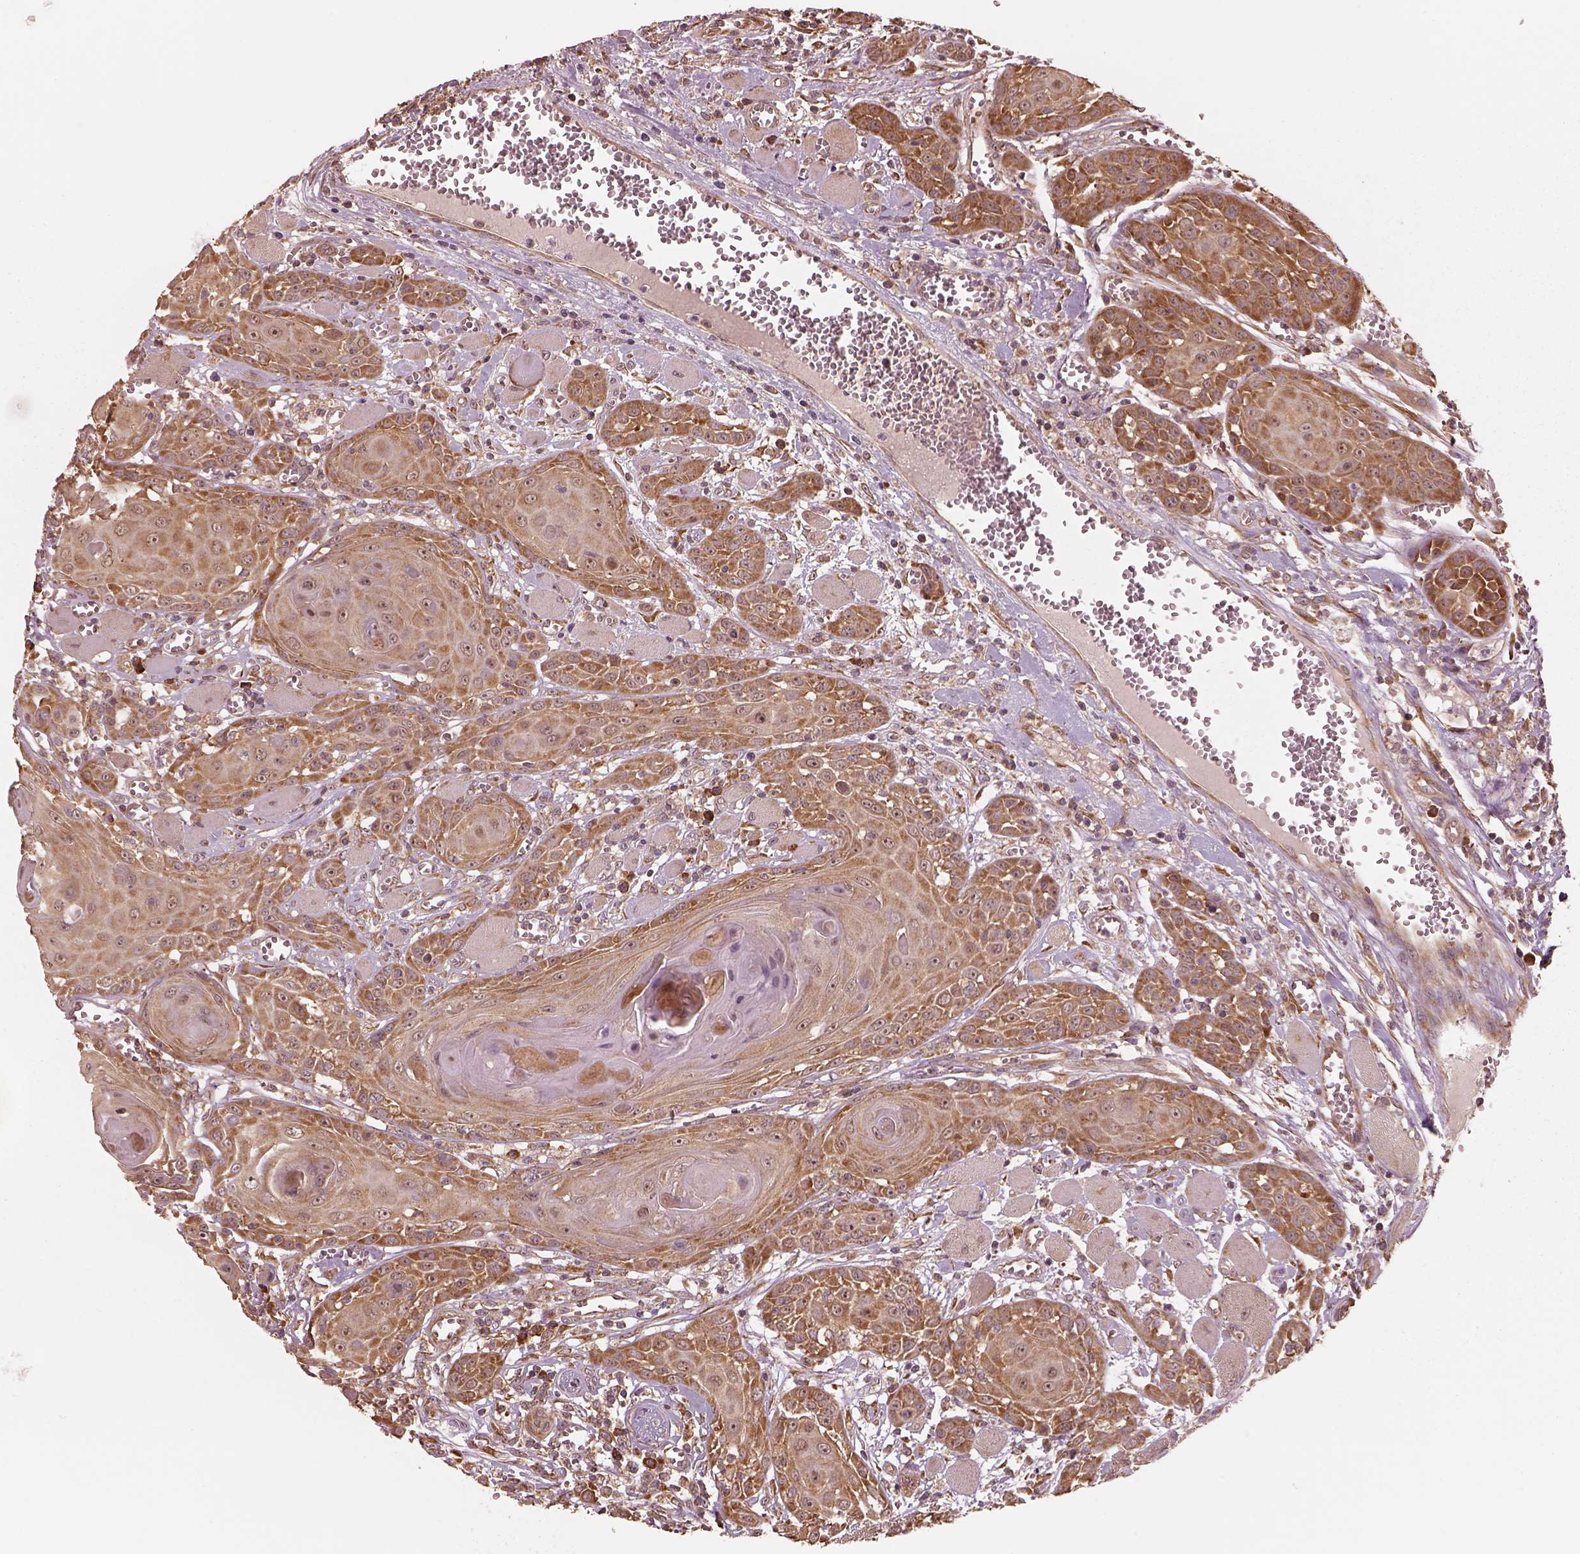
{"staining": {"intensity": "moderate", "quantity": ">75%", "location": "cytoplasmic/membranous"}, "tissue": "head and neck cancer", "cell_type": "Tumor cells", "image_type": "cancer", "snomed": [{"axis": "morphology", "description": "Squamous cell carcinoma, NOS"}, {"axis": "topography", "description": "Head-Neck"}], "caption": "An image of human head and neck squamous cell carcinoma stained for a protein shows moderate cytoplasmic/membranous brown staining in tumor cells.", "gene": "RPS5", "patient": {"sex": "female", "age": 80}}